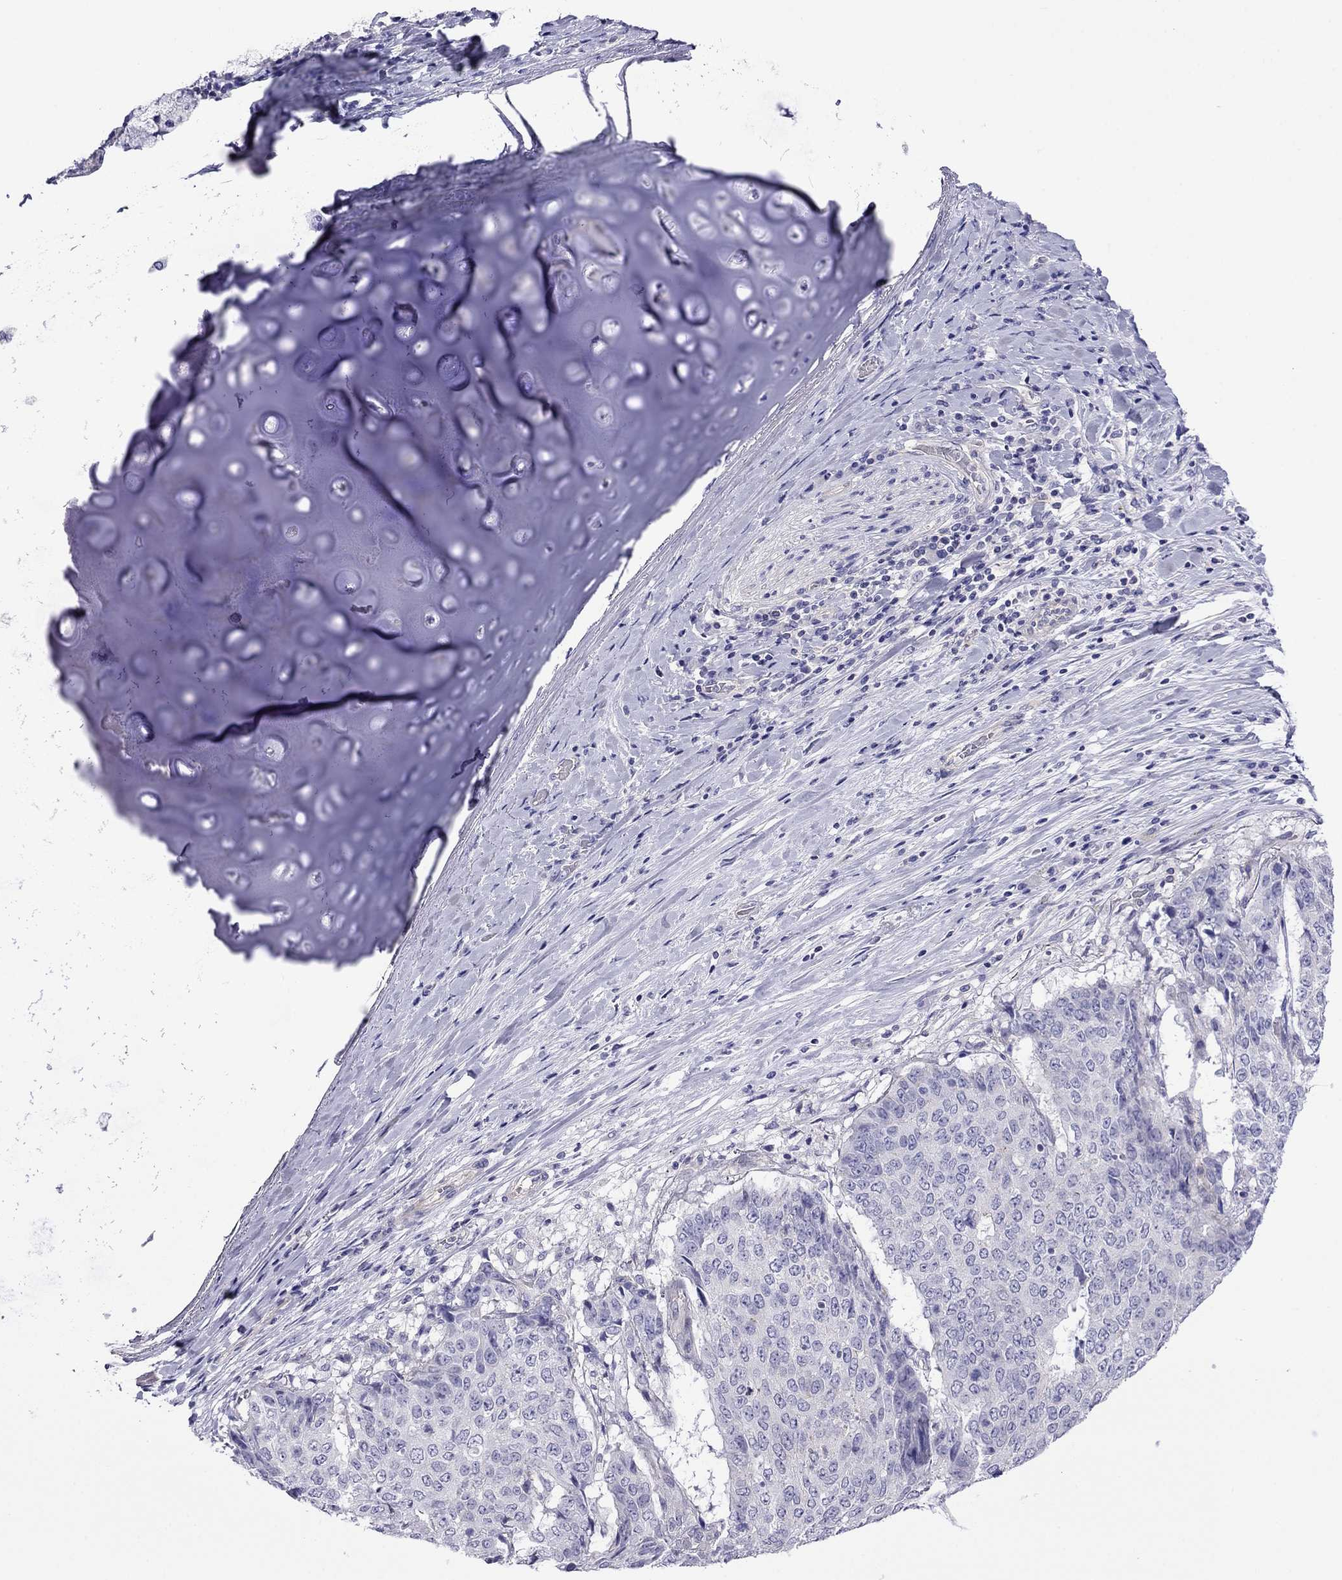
{"staining": {"intensity": "negative", "quantity": "none", "location": "none"}, "tissue": "lung cancer", "cell_type": "Tumor cells", "image_type": "cancer", "snomed": [{"axis": "morphology", "description": "Normal tissue, NOS"}, {"axis": "morphology", "description": "Squamous cell carcinoma, NOS"}, {"axis": "topography", "description": "Bronchus"}, {"axis": "topography", "description": "Lung"}], "caption": "Tumor cells show no significant staining in squamous cell carcinoma (lung).", "gene": "STAR", "patient": {"sex": "male", "age": 64}}